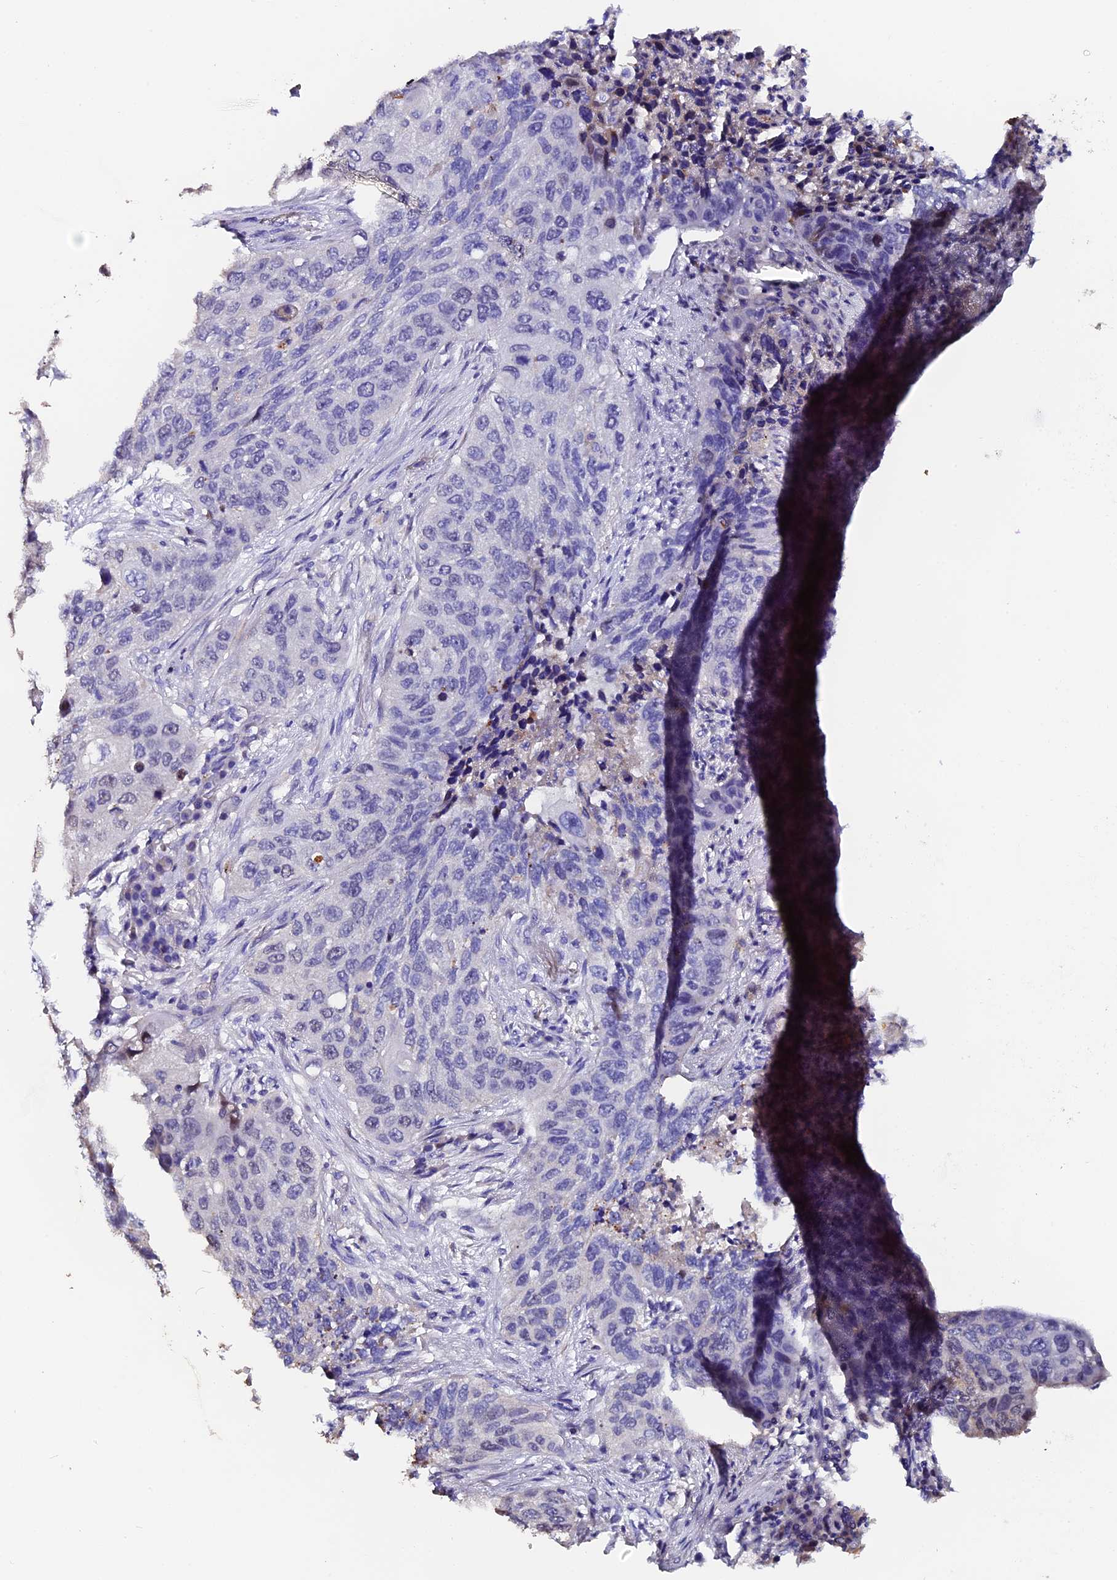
{"staining": {"intensity": "negative", "quantity": "none", "location": "none"}, "tissue": "lung cancer", "cell_type": "Tumor cells", "image_type": "cancer", "snomed": [{"axis": "morphology", "description": "Squamous cell carcinoma, NOS"}, {"axis": "topography", "description": "Lung"}], "caption": "Immunohistochemical staining of lung cancer (squamous cell carcinoma) shows no significant positivity in tumor cells.", "gene": "FBXW9", "patient": {"sex": "female", "age": 63}}